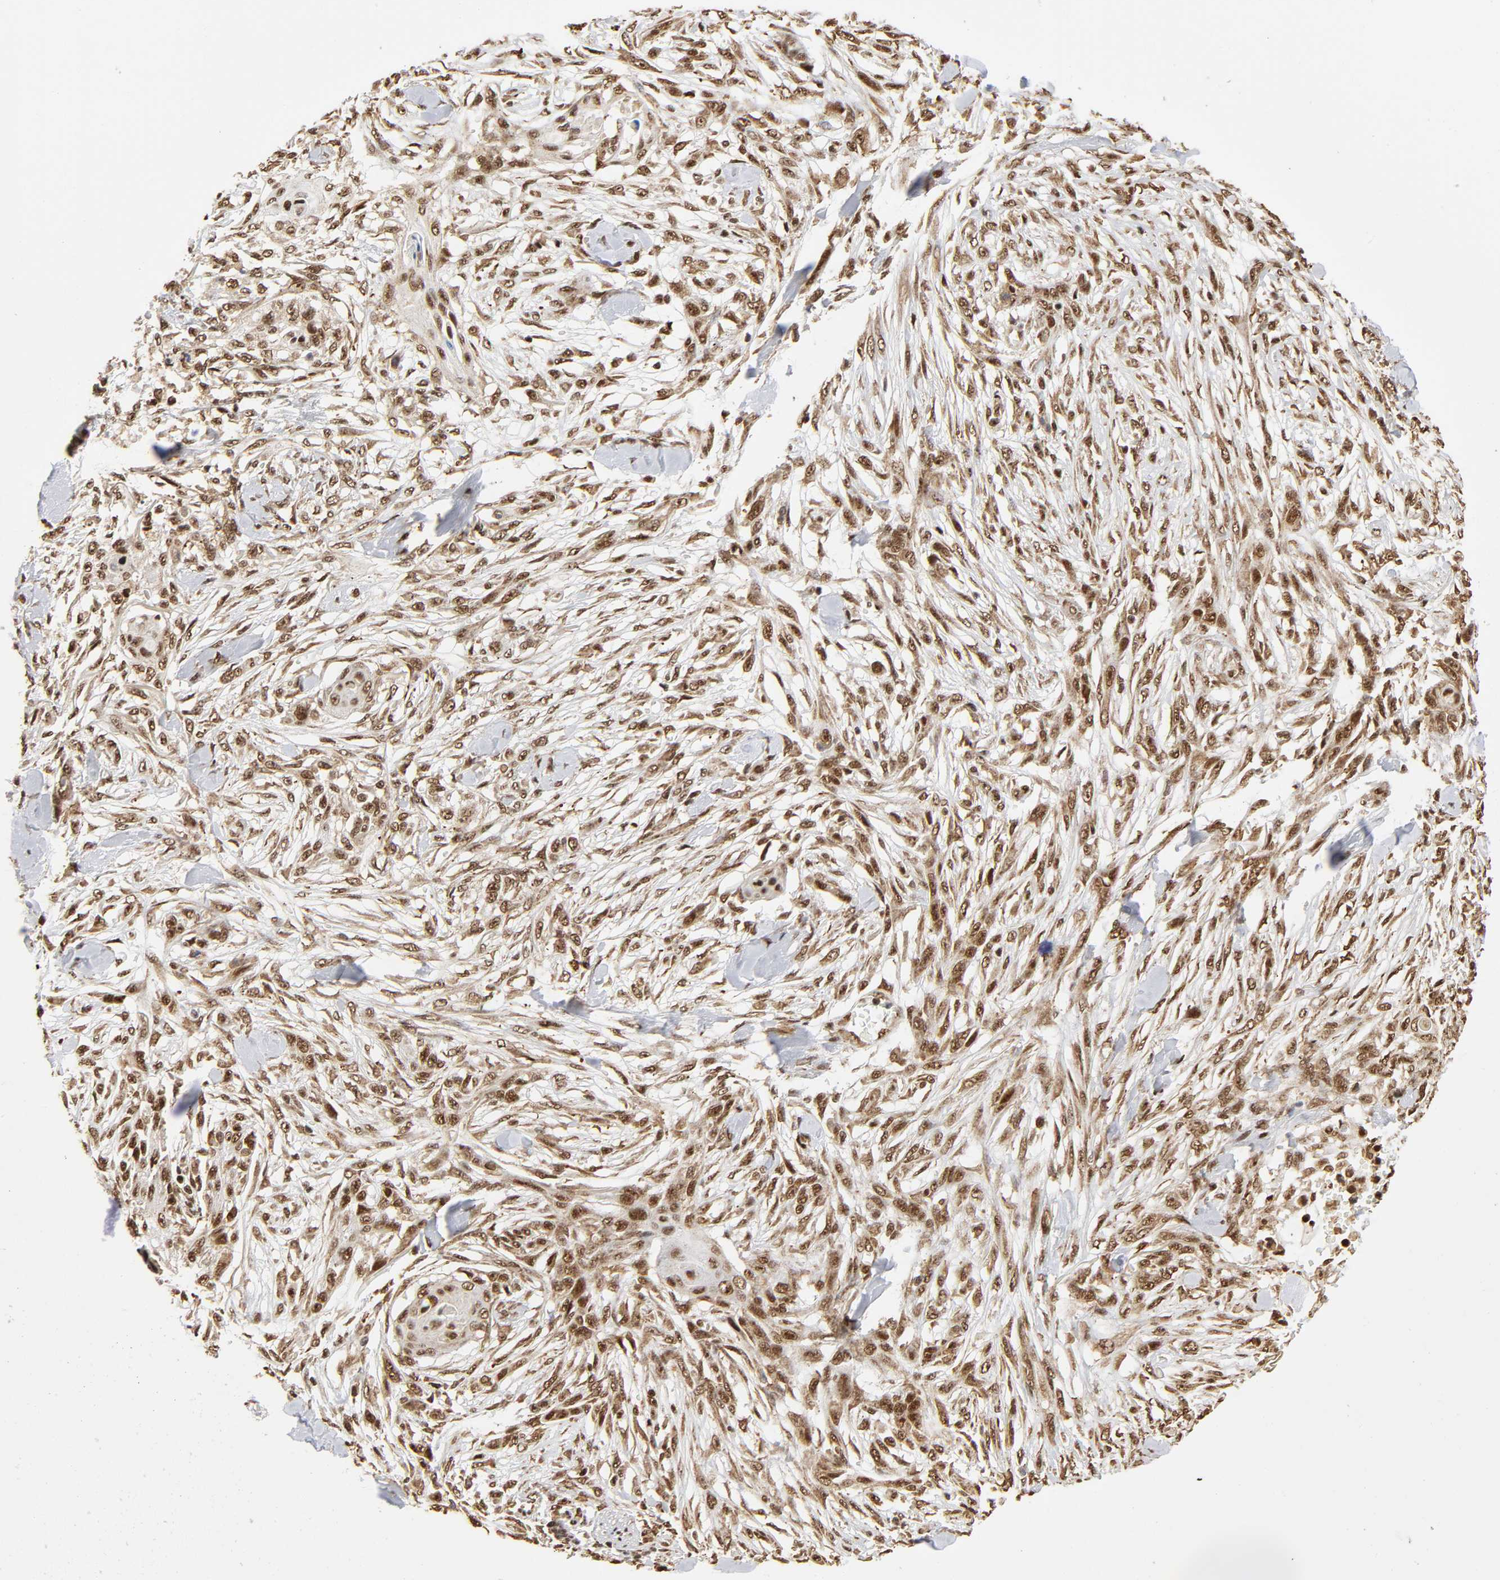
{"staining": {"intensity": "strong", "quantity": ">75%", "location": "cytoplasmic/membranous,nuclear"}, "tissue": "skin cancer", "cell_type": "Tumor cells", "image_type": "cancer", "snomed": [{"axis": "morphology", "description": "Normal tissue, NOS"}, {"axis": "morphology", "description": "Squamous cell carcinoma, NOS"}, {"axis": "topography", "description": "Skin"}], "caption": "IHC (DAB) staining of squamous cell carcinoma (skin) reveals strong cytoplasmic/membranous and nuclear protein staining in approximately >75% of tumor cells.", "gene": "RNF122", "patient": {"sex": "female", "age": 59}}